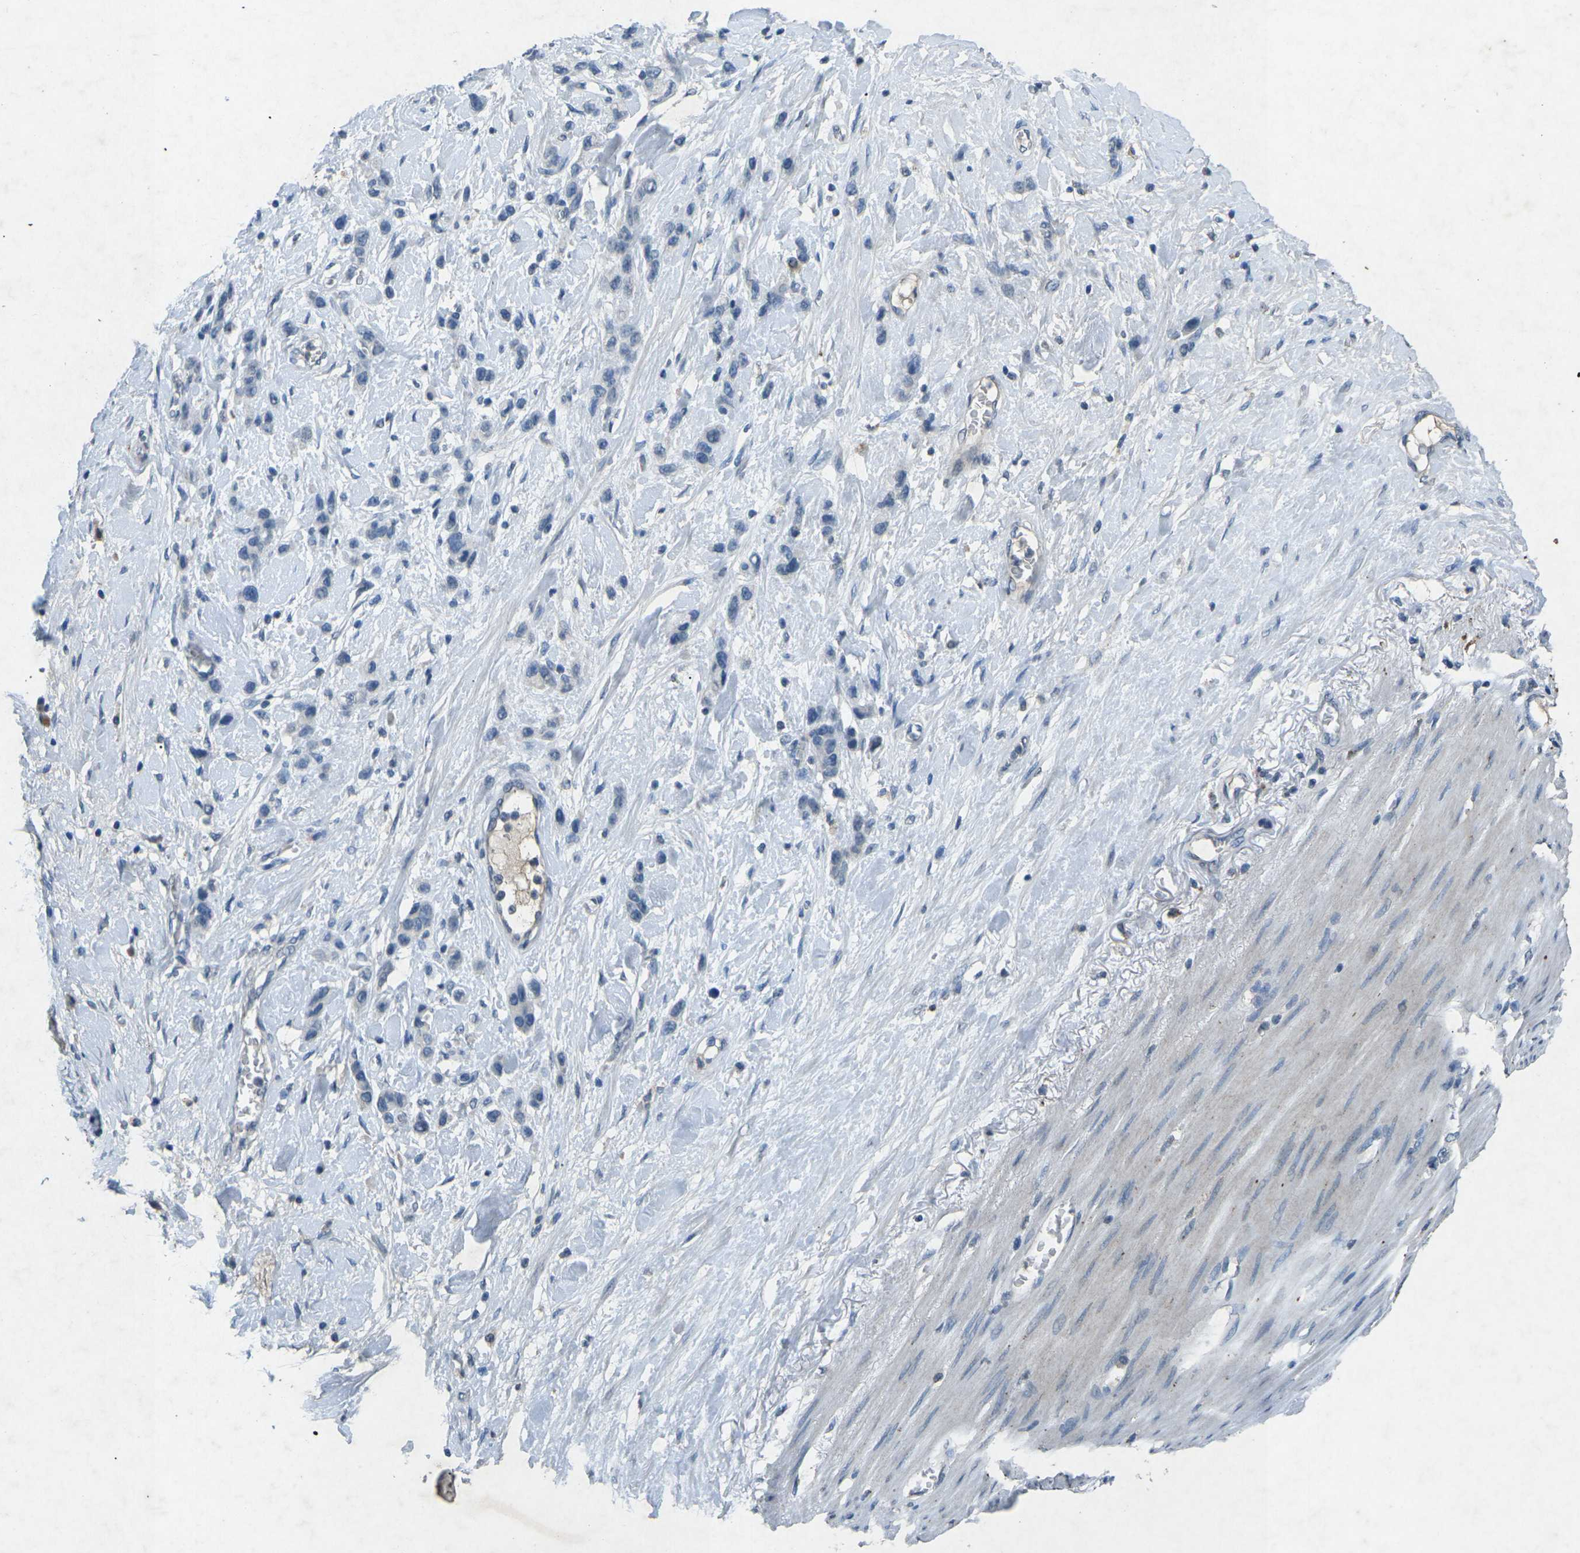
{"staining": {"intensity": "negative", "quantity": "none", "location": "none"}, "tissue": "stomach cancer", "cell_type": "Tumor cells", "image_type": "cancer", "snomed": [{"axis": "morphology", "description": "Adenocarcinoma, NOS"}, {"axis": "morphology", "description": "Adenocarcinoma, High grade"}, {"axis": "topography", "description": "Stomach, upper"}, {"axis": "topography", "description": "Stomach, lower"}], "caption": "DAB immunohistochemical staining of human stomach cancer (high-grade adenocarcinoma) shows no significant positivity in tumor cells.", "gene": "A1BG", "patient": {"sex": "female", "age": 65}}